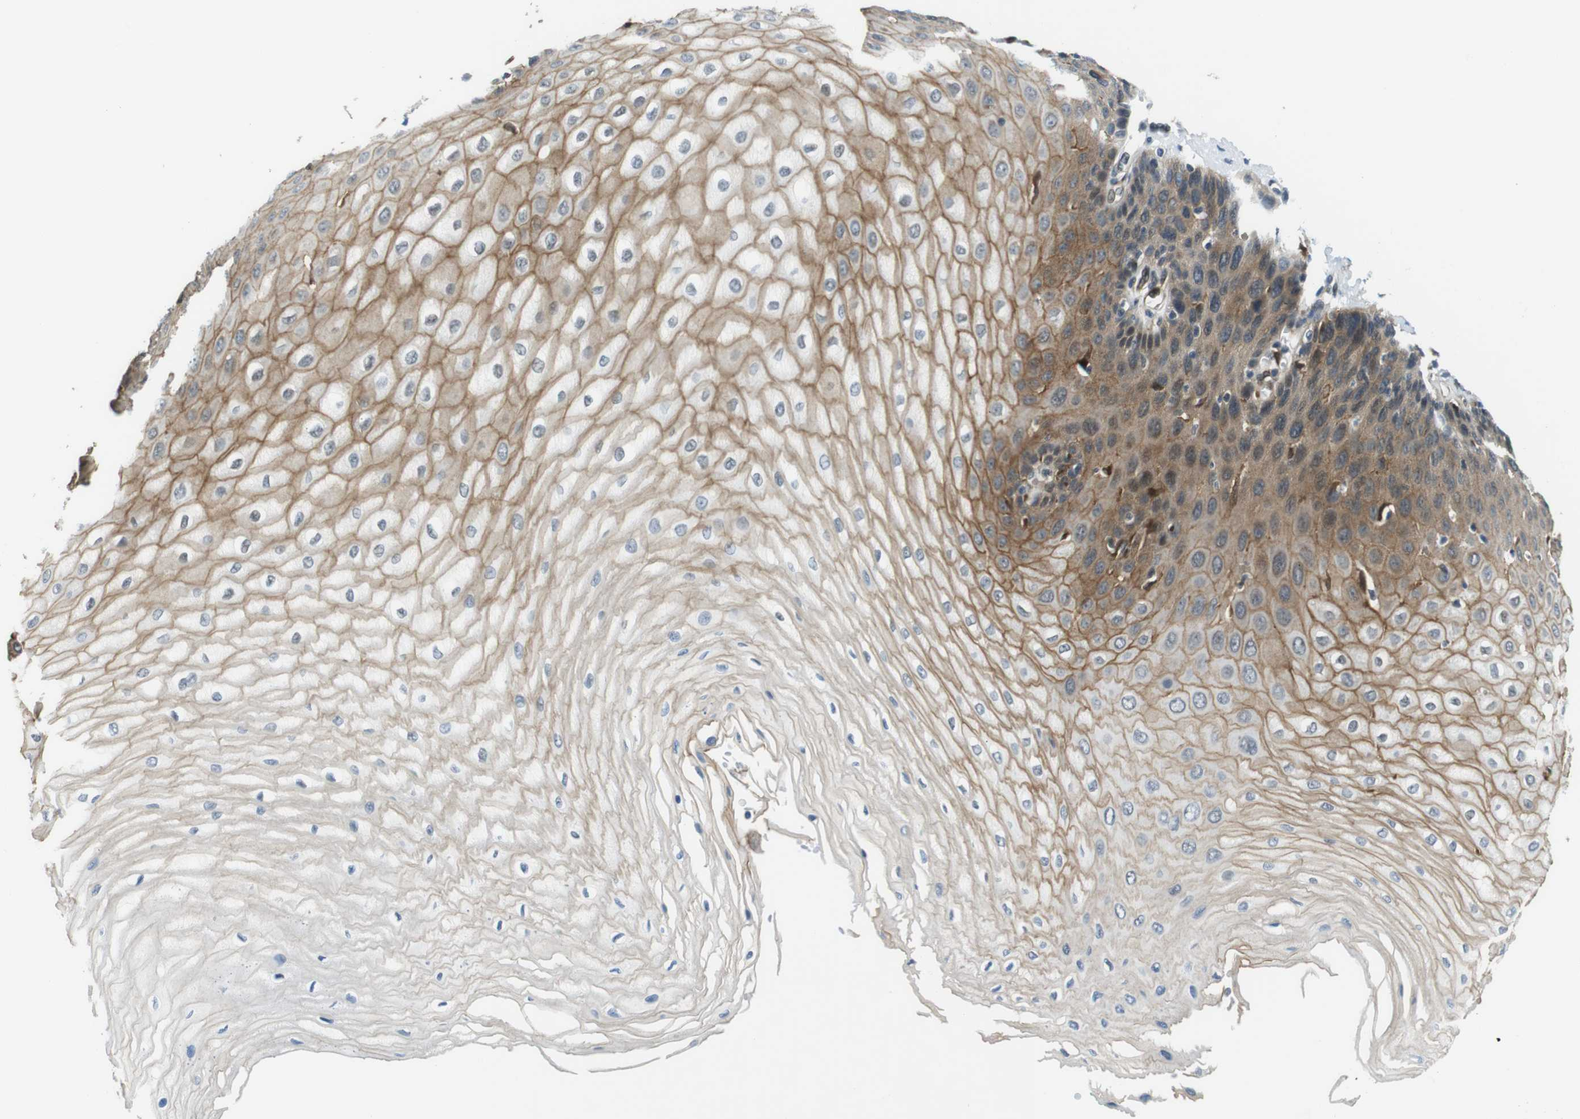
{"staining": {"intensity": "moderate", "quantity": "25%-75%", "location": "cytoplasmic/membranous"}, "tissue": "esophagus", "cell_type": "Squamous epithelial cells", "image_type": "normal", "snomed": [{"axis": "morphology", "description": "Normal tissue, NOS"}, {"axis": "morphology", "description": "Squamous cell carcinoma, NOS"}, {"axis": "topography", "description": "Esophagus"}], "caption": "A high-resolution photomicrograph shows immunohistochemistry (IHC) staining of benign esophagus, which shows moderate cytoplasmic/membranous expression in about 25%-75% of squamous epithelial cells.", "gene": "PALD1", "patient": {"sex": "male", "age": 65}}